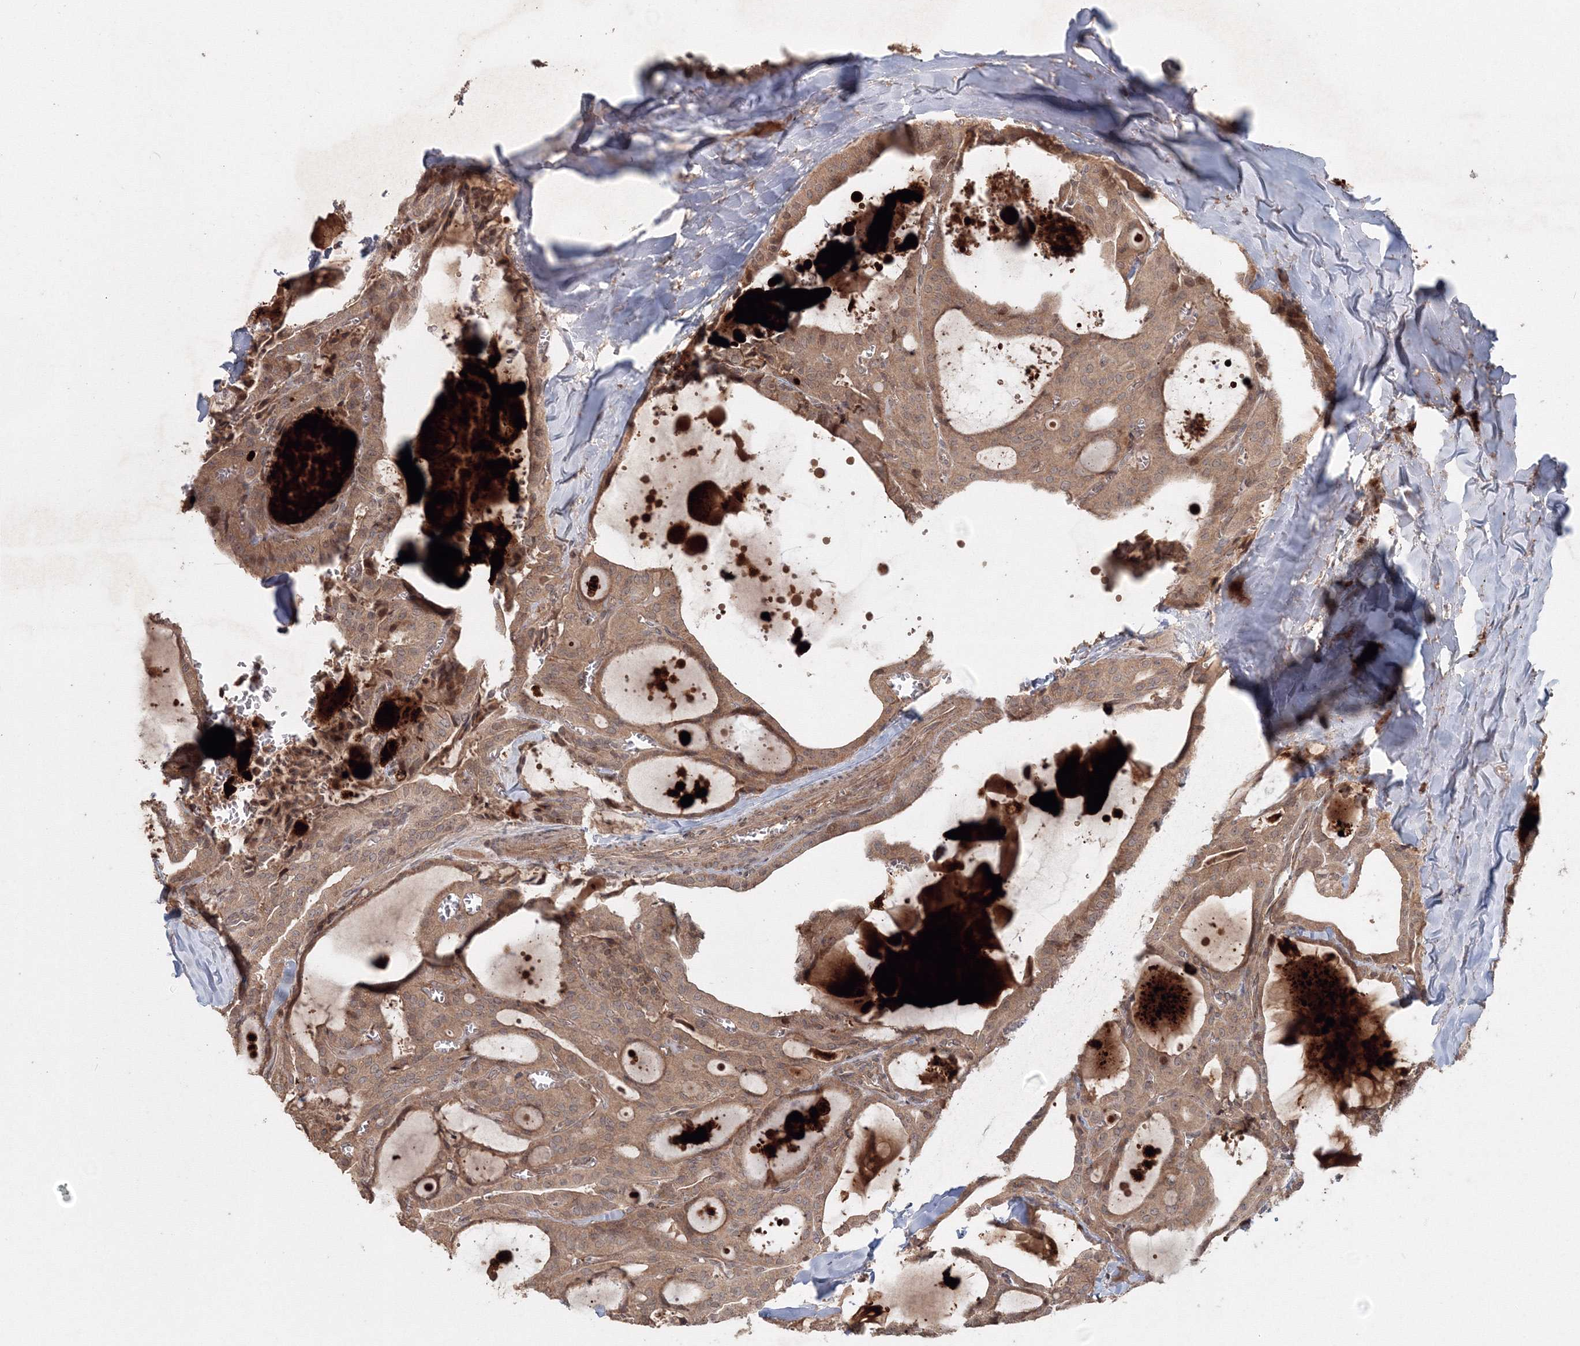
{"staining": {"intensity": "moderate", "quantity": ">75%", "location": "cytoplasmic/membranous"}, "tissue": "thyroid cancer", "cell_type": "Tumor cells", "image_type": "cancer", "snomed": [{"axis": "morphology", "description": "Papillary adenocarcinoma, NOS"}, {"axis": "topography", "description": "Thyroid gland"}], "caption": "Thyroid cancer (papillary adenocarcinoma) stained for a protein exhibits moderate cytoplasmic/membranous positivity in tumor cells.", "gene": "ANAPC16", "patient": {"sex": "male", "age": 52}}